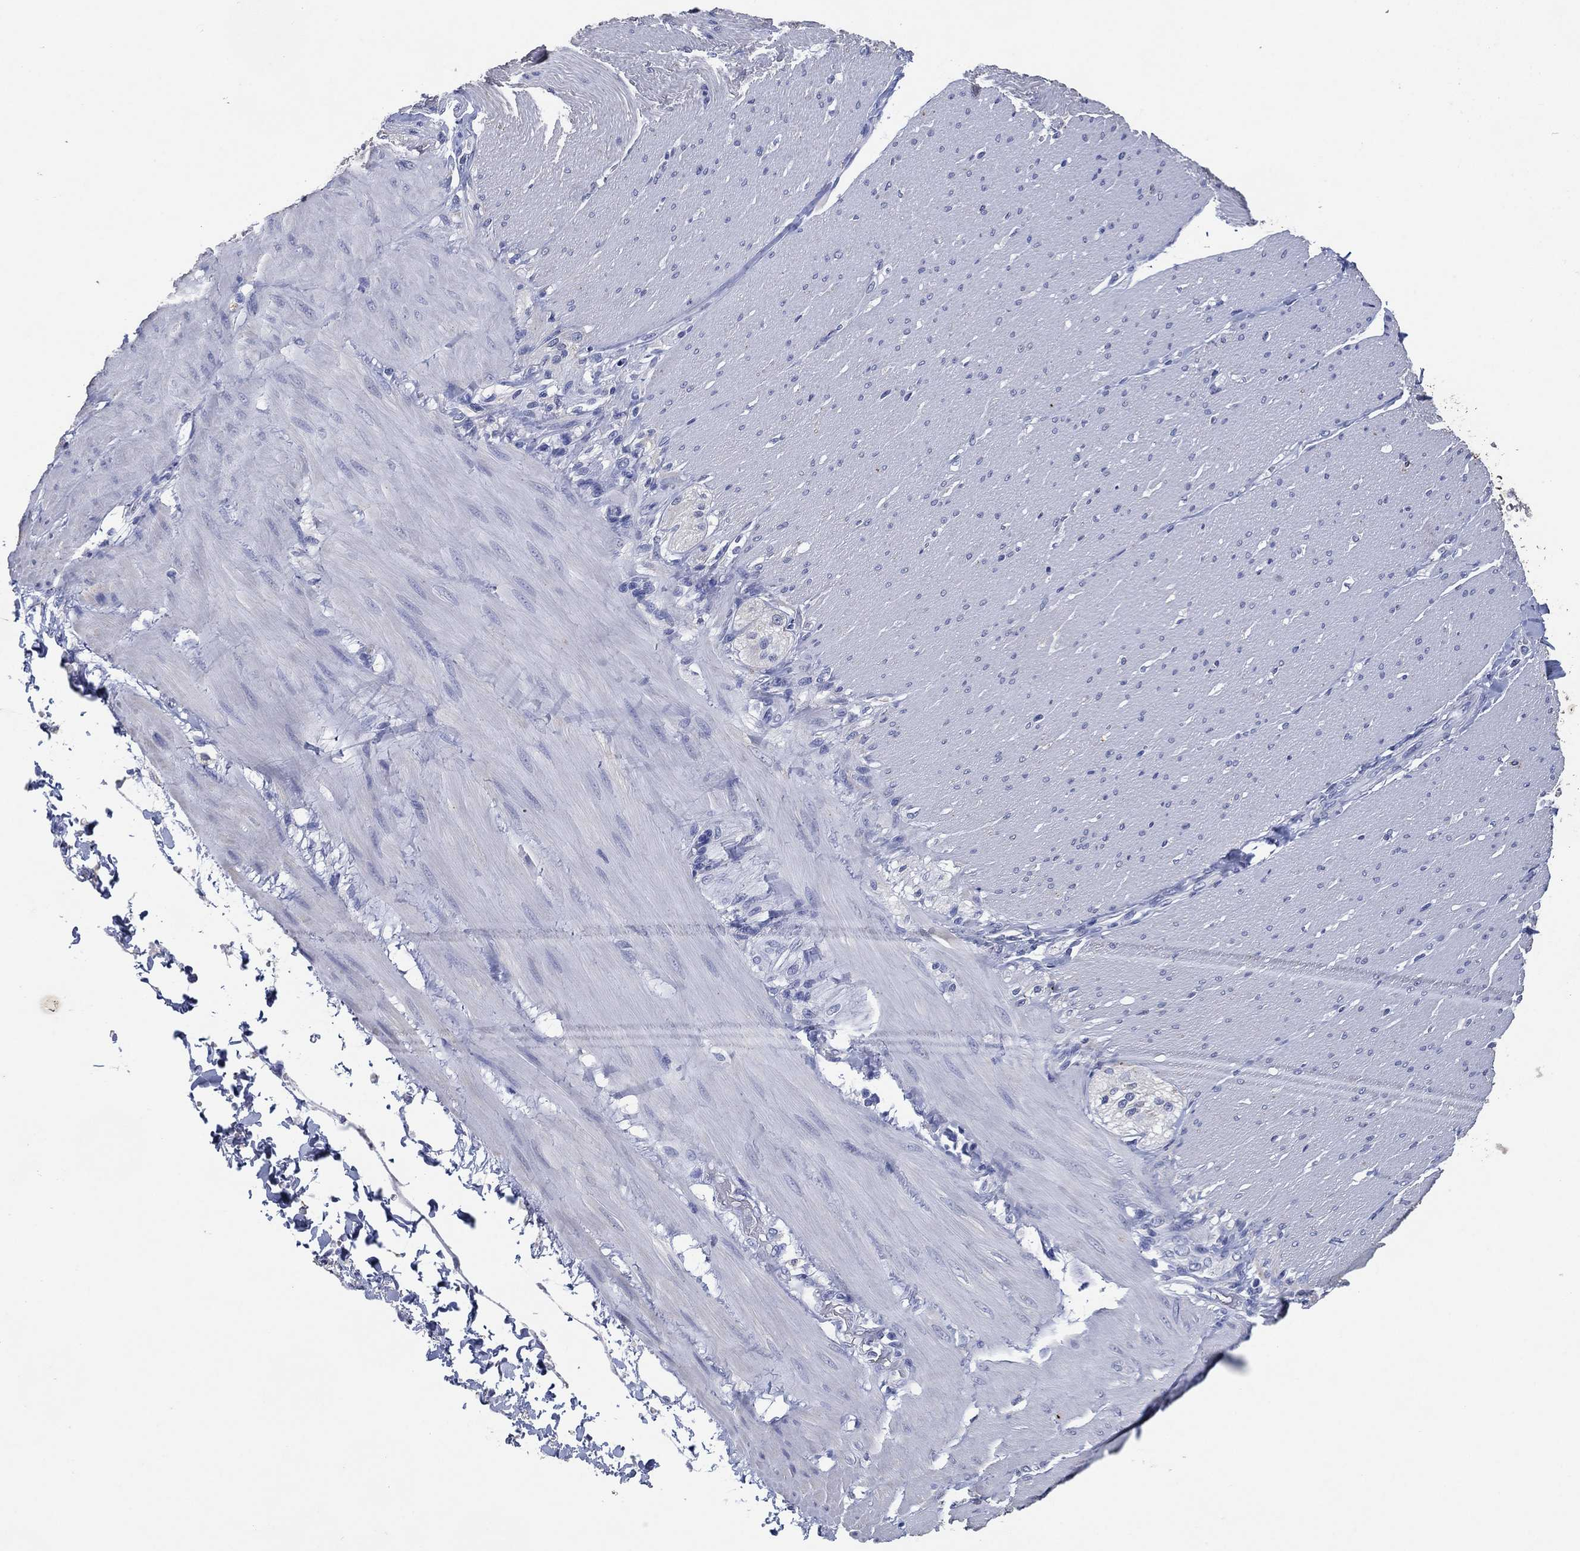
{"staining": {"intensity": "negative", "quantity": "none", "location": "none"}, "tissue": "adipose tissue", "cell_type": "Adipocytes", "image_type": "normal", "snomed": [{"axis": "morphology", "description": "Normal tissue, NOS"}, {"axis": "topography", "description": "Smooth muscle"}, {"axis": "topography", "description": "Duodenum"}, {"axis": "topography", "description": "Peripheral nerve tissue"}], "caption": "An IHC photomicrograph of normal adipose tissue is shown. There is no staining in adipocytes of adipose tissue. The staining was performed using DAB (3,3'-diaminobenzidine) to visualize the protein expression in brown, while the nuclei were stained in blue with hematoxylin (Magnification: 20x).", "gene": "FSCN2", "patient": {"sex": "female", "age": 61}}